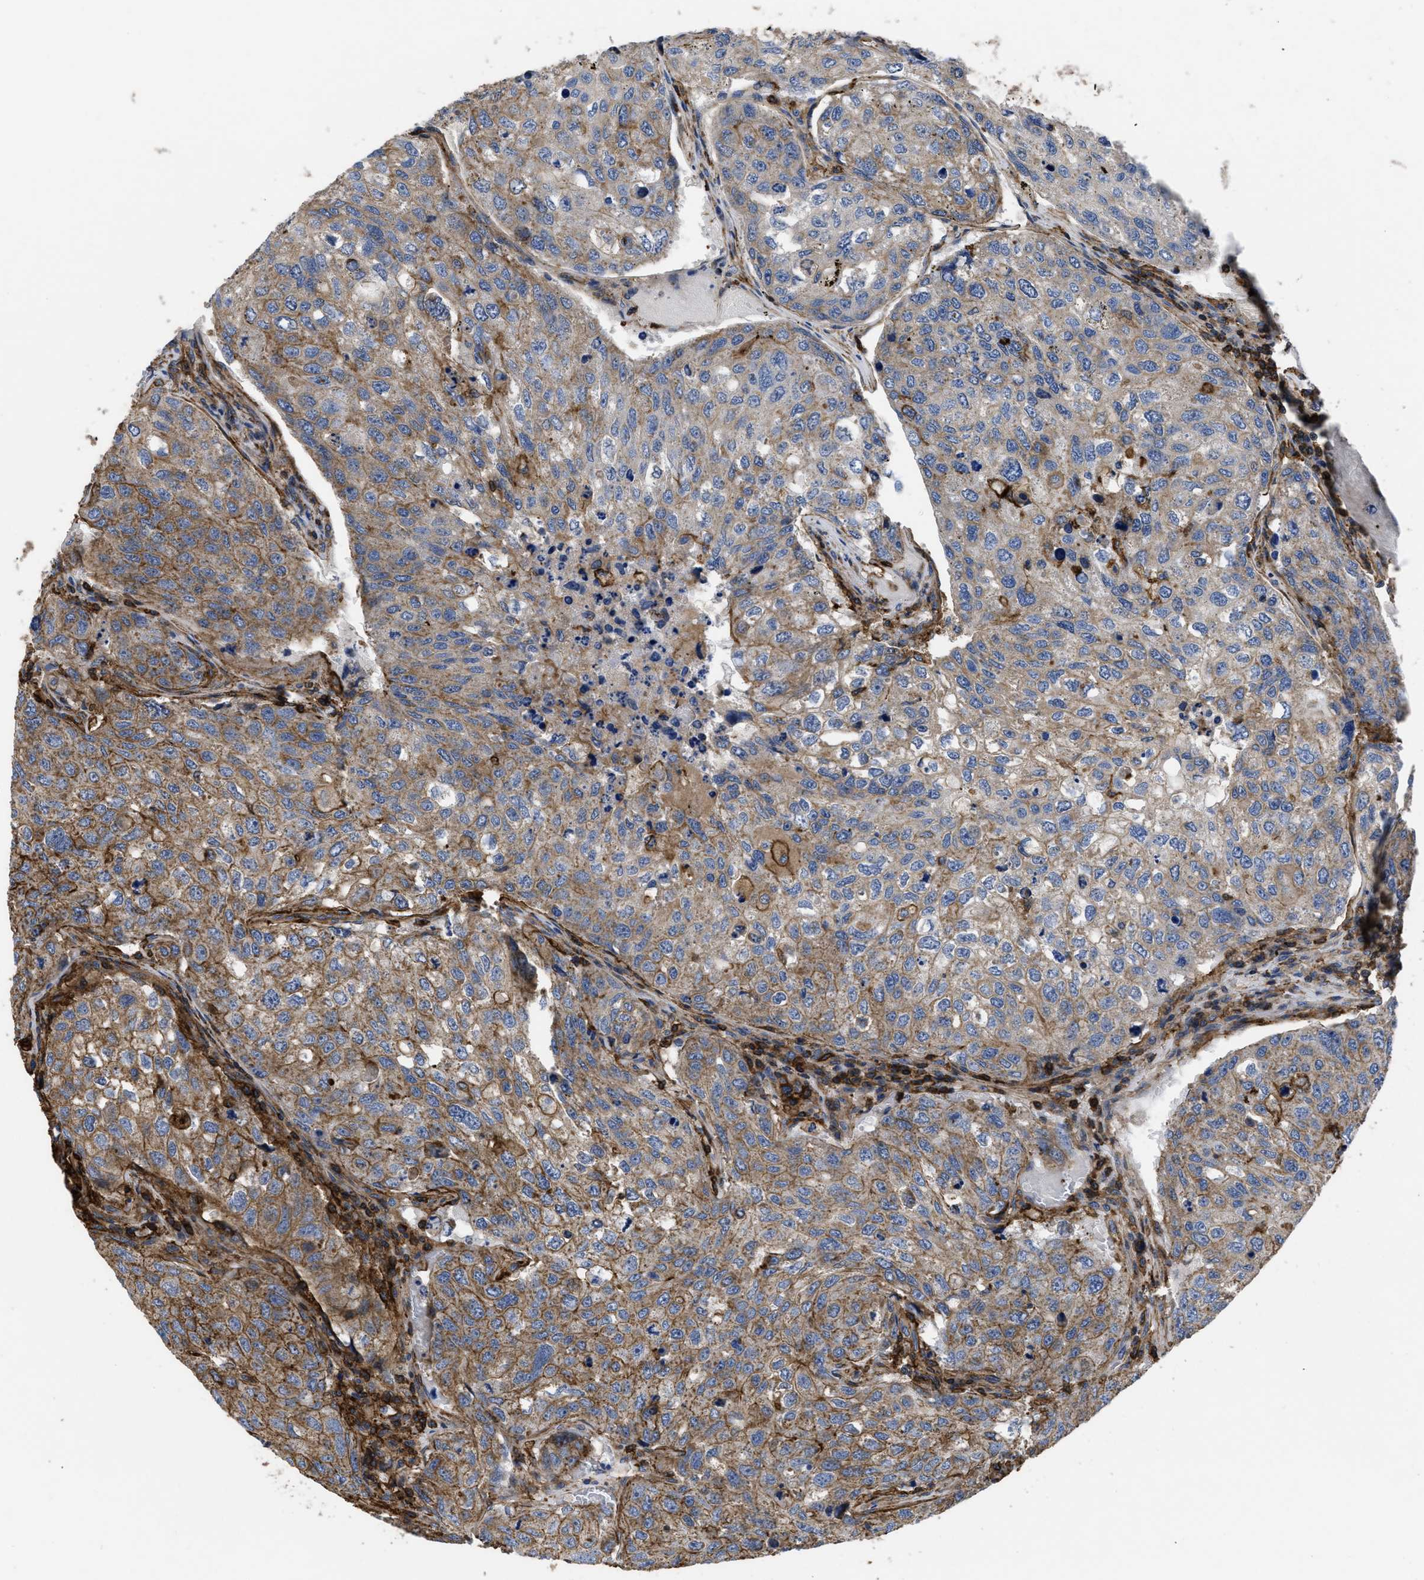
{"staining": {"intensity": "moderate", "quantity": ">75%", "location": "cytoplasmic/membranous"}, "tissue": "urothelial cancer", "cell_type": "Tumor cells", "image_type": "cancer", "snomed": [{"axis": "morphology", "description": "Urothelial carcinoma, High grade"}, {"axis": "topography", "description": "Lymph node"}, {"axis": "topography", "description": "Urinary bladder"}], "caption": "Urothelial carcinoma (high-grade) stained for a protein (brown) displays moderate cytoplasmic/membranous positive staining in about >75% of tumor cells.", "gene": "SCUBE2", "patient": {"sex": "male", "age": 51}}